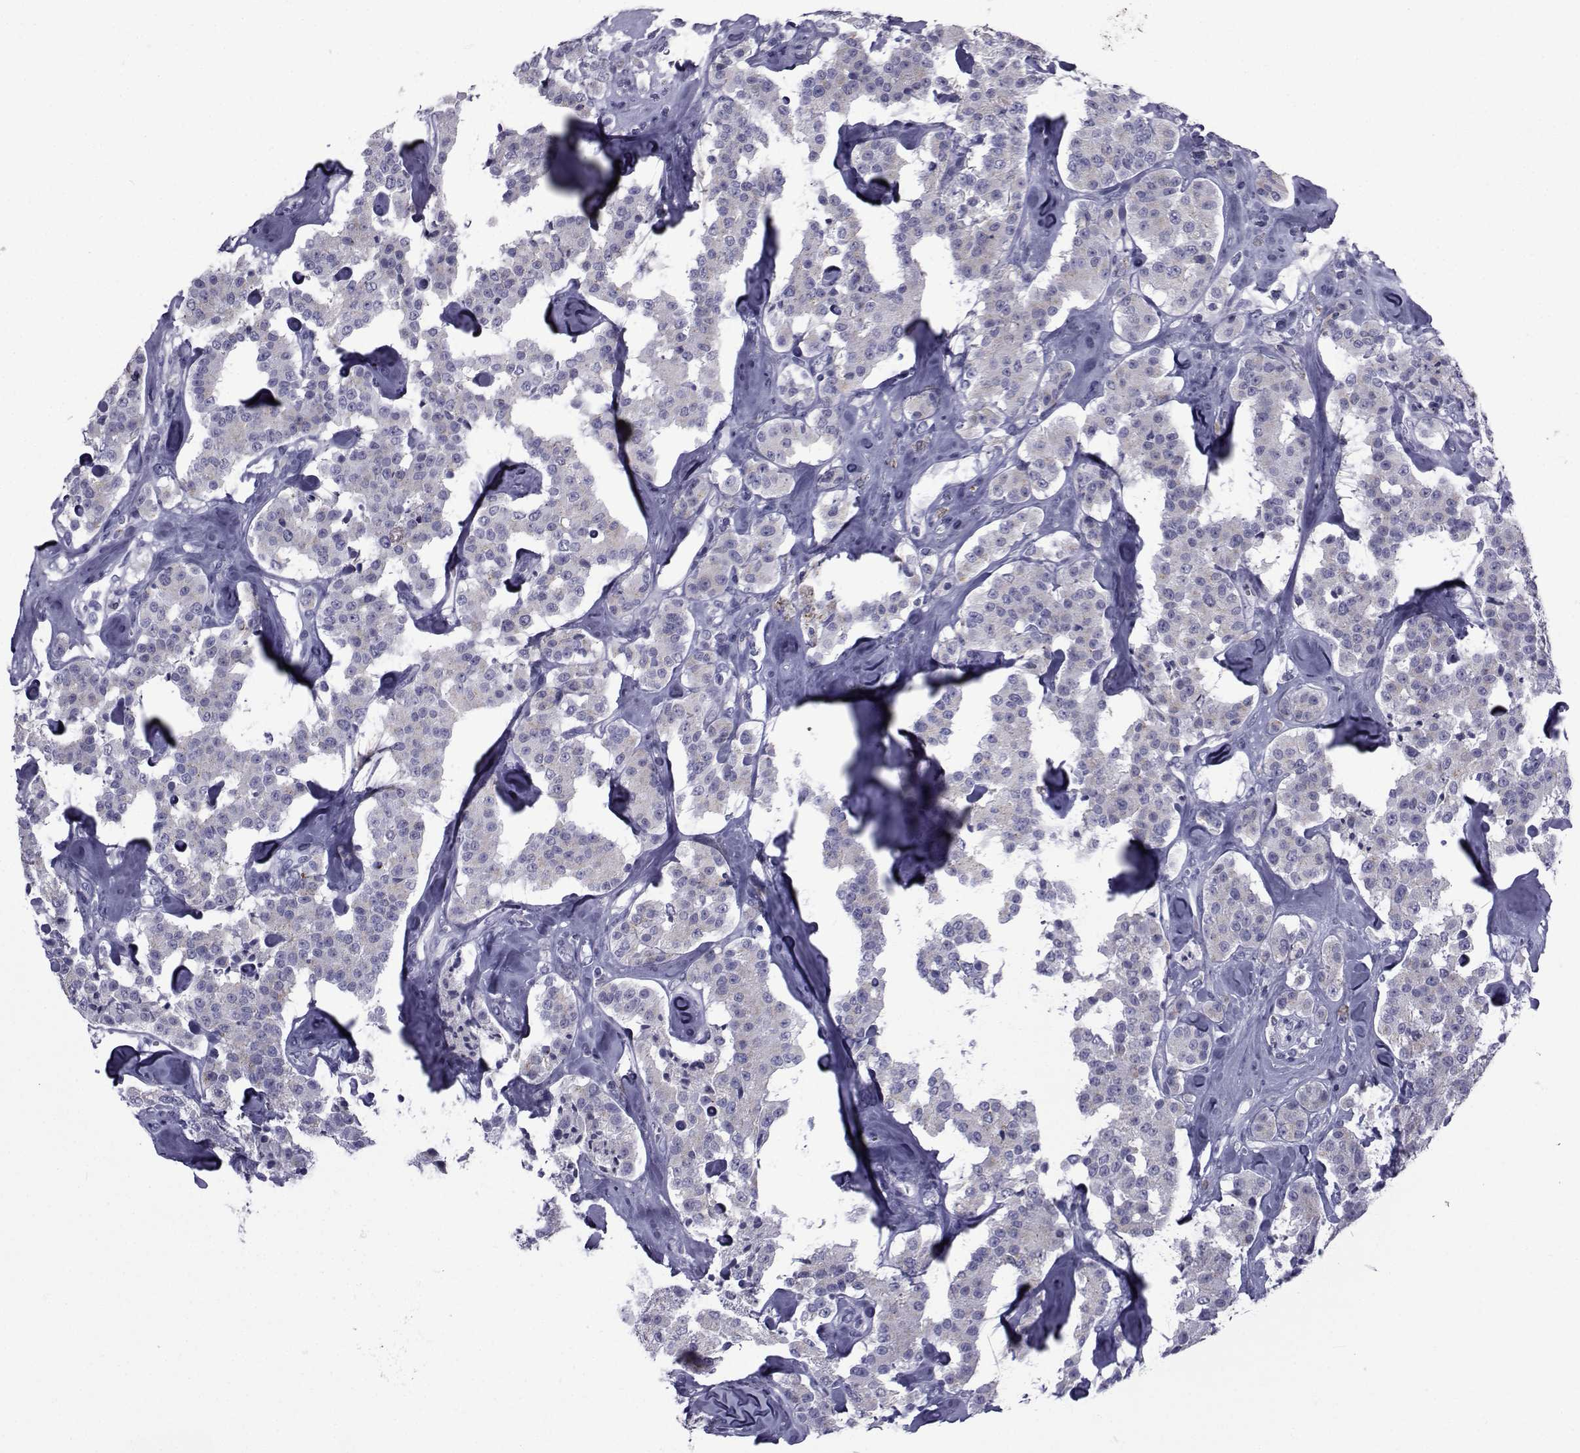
{"staining": {"intensity": "negative", "quantity": "none", "location": "none"}, "tissue": "carcinoid", "cell_type": "Tumor cells", "image_type": "cancer", "snomed": [{"axis": "morphology", "description": "Carcinoid, malignant, NOS"}, {"axis": "topography", "description": "Pancreas"}], "caption": "This micrograph is of carcinoid (malignant) stained with immunohistochemistry to label a protein in brown with the nuclei are counter-stained blue. There is no positivity in tumor cells.", "gene": "PDE6H", "patient": {"sex": "male", "age": 41}}